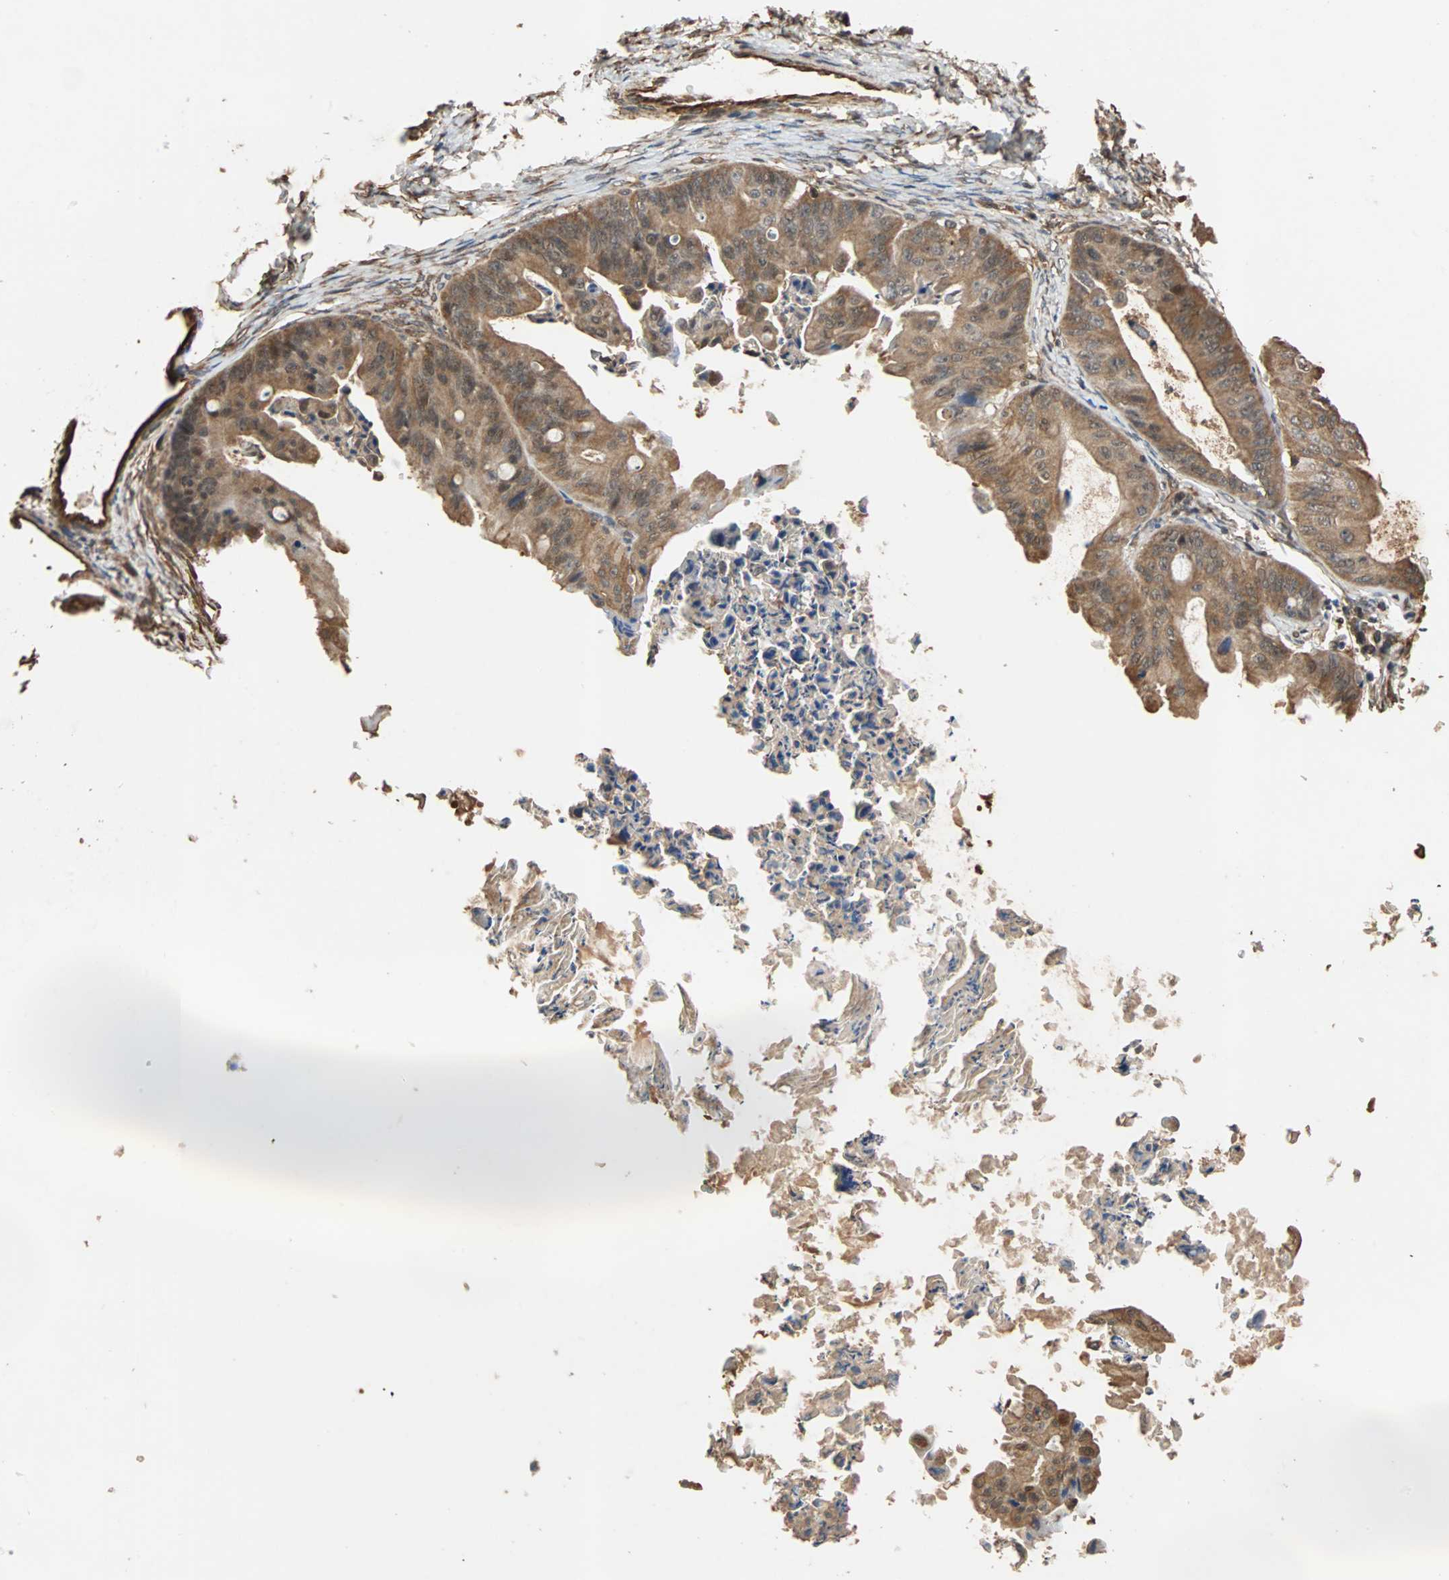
{"staining": {"intensity": "moderate", "quantity": ">75%", "location": "cytoplasmic/membranous,nuclear"}, "tissue": "ovarian cancer", "cell_type": "Tumor cells", "image_type": "cancer", "snomed": [{"axis": "morphology", "description": "Cystadenocarcinoma, mucinous, NOS"}, {"axis": "topography", "description": "Ovary"}], "caption": "Protein expression analysis of human ovarian cancer (mucinous cystadenocarcinoma) reveals moderate cytoplasmic/membranous and nuclear positivity in about >75% of tumor cells.", "gene": "CDC5L", "patient": {"sex": "female", "age": 37}}